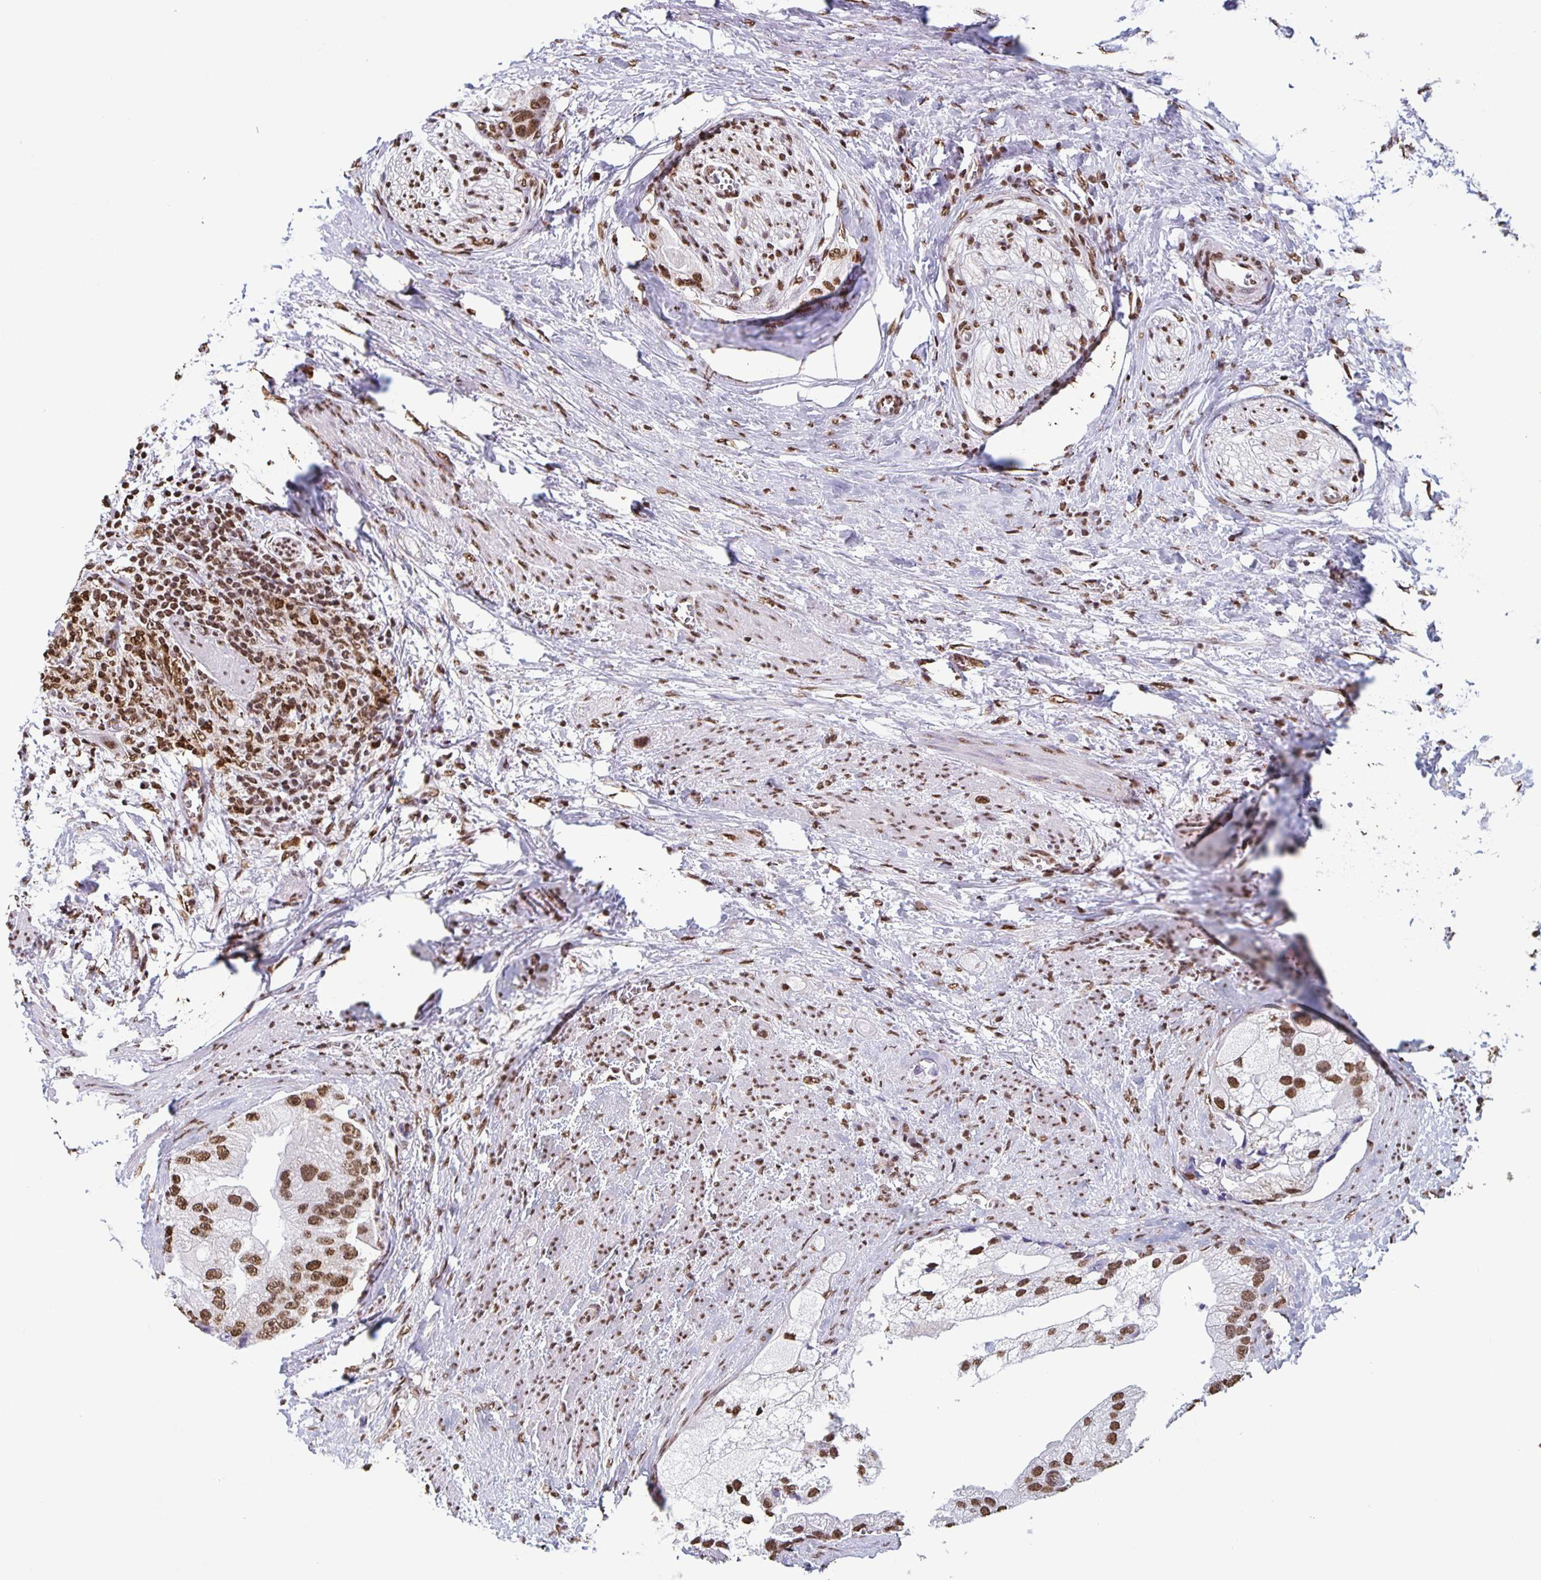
{"staining": {"intensity": "moderate", "quantity": ">75%", "location": "nuclear"}, "tissue": "prostate cancer", "cell_type": "Tumor cells", "image_type": "cancer", "snomed": [{"axis": "morphology", "description": "Adenocarcinoma, High grade"}, {"axis": "topography", "description": "Prostate"}], "caption": "Immunohistochemistry photomicrograph of human high-grade adenocarcinoma (prostate) stained for a protein (brown), which reveals medium levels of moderate nuclear expression in about >75% of tumor cells.", "gene": "DUT", "patient": {"sex": "male", "age": 70}}